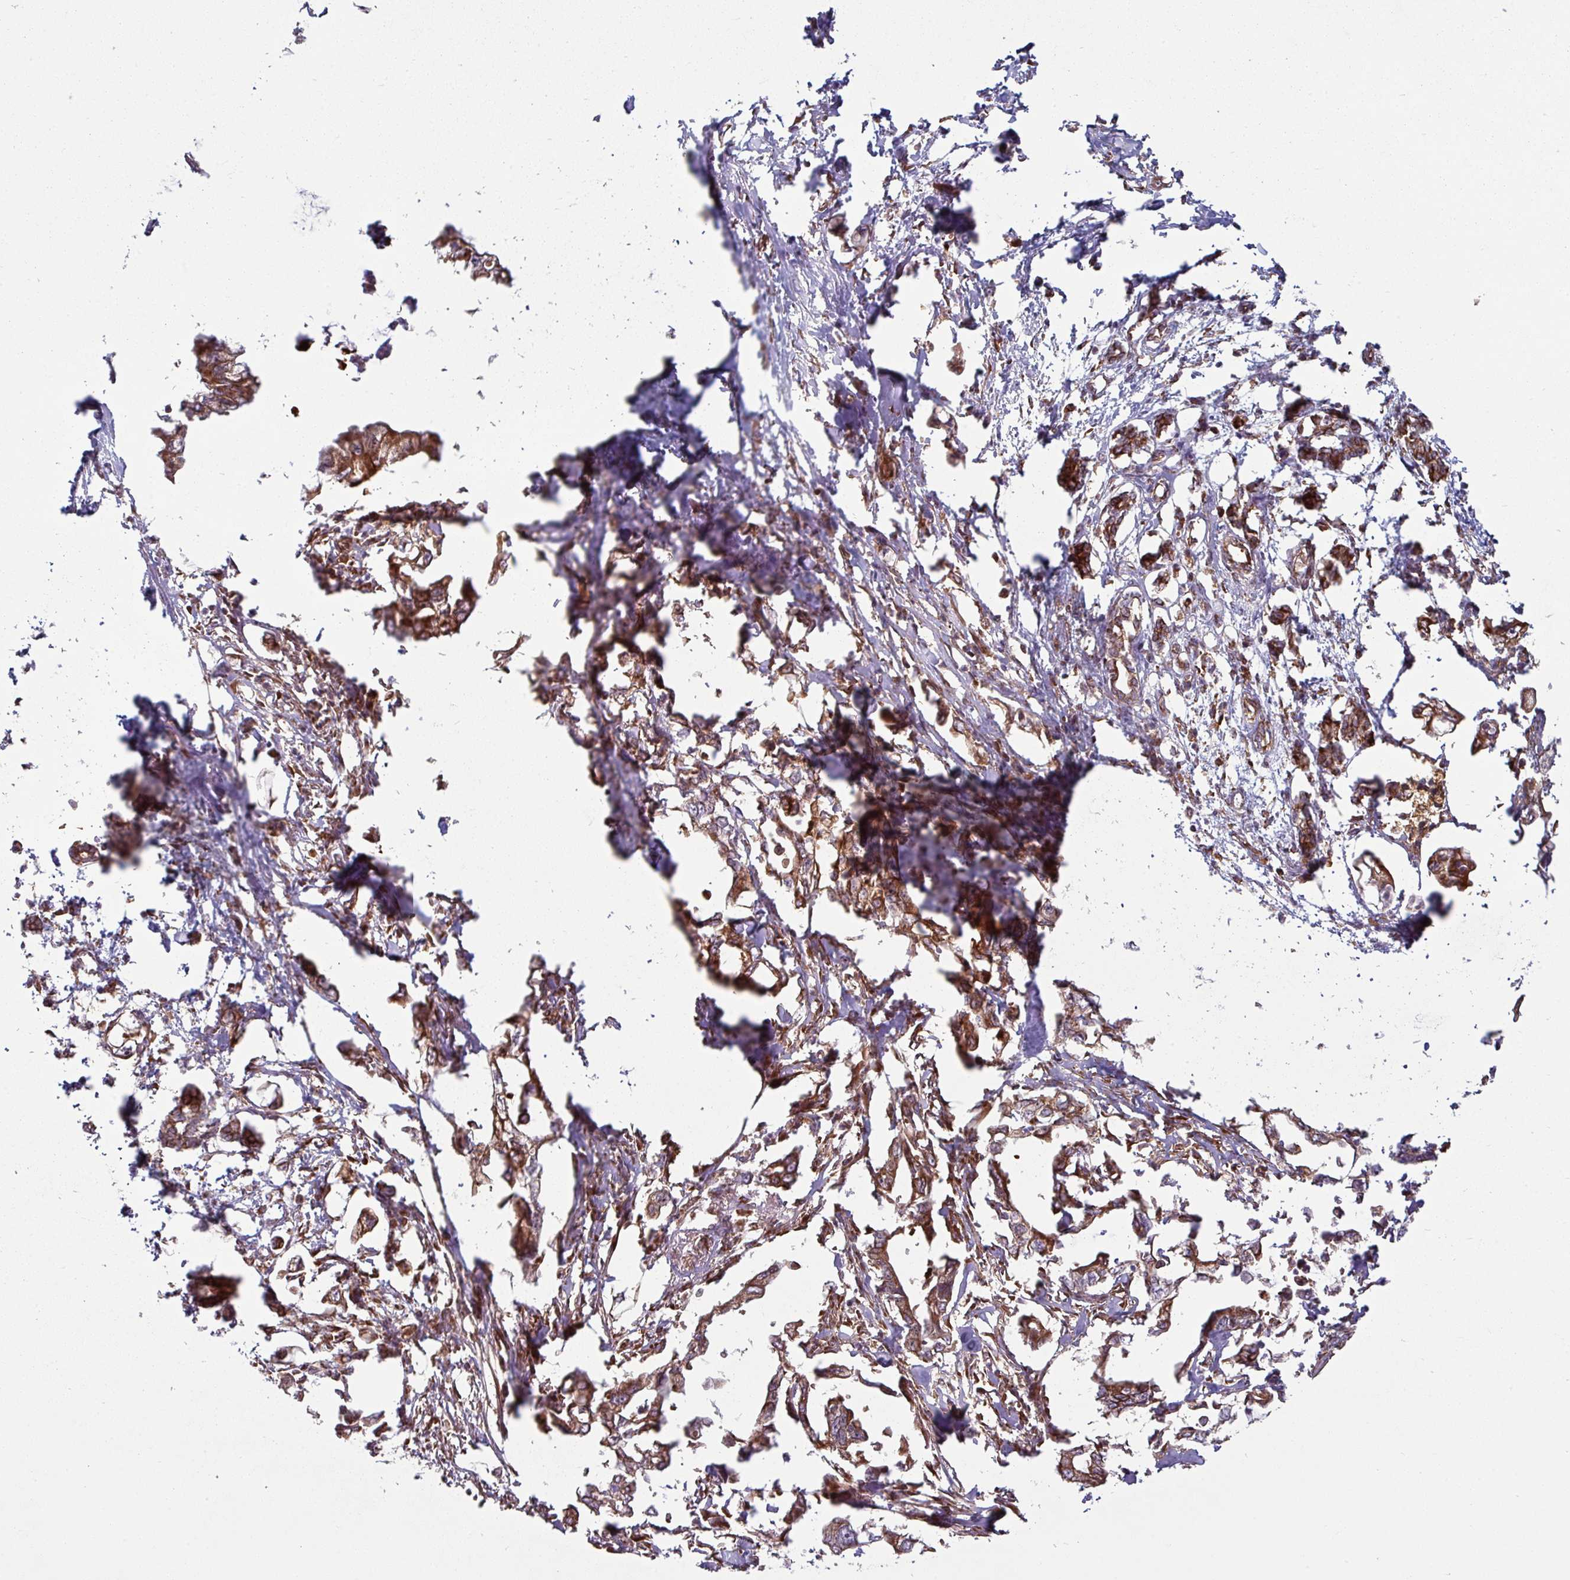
{"staining": {"intensity": "moderate", "quantity": ">75%", "location": "cytoplasmic/membranous"}, "tissue": "pancreatic cancer", "cell_type": "Tumor cells", "image_type": "cancer", "snomed": [{"axis": "morphology", "description": "Adenocarcinoma, NOS"}, {"axis": "topography", "description": "Pancreas"}], "caption": "Protein expression analysis of human pancreatic cancer reveals moderate cytoplasmic/membranous expression in approximately >75% of tumor cells.", "gene": "RAB5A", "patient": {"sex": "male", "age": 61}}